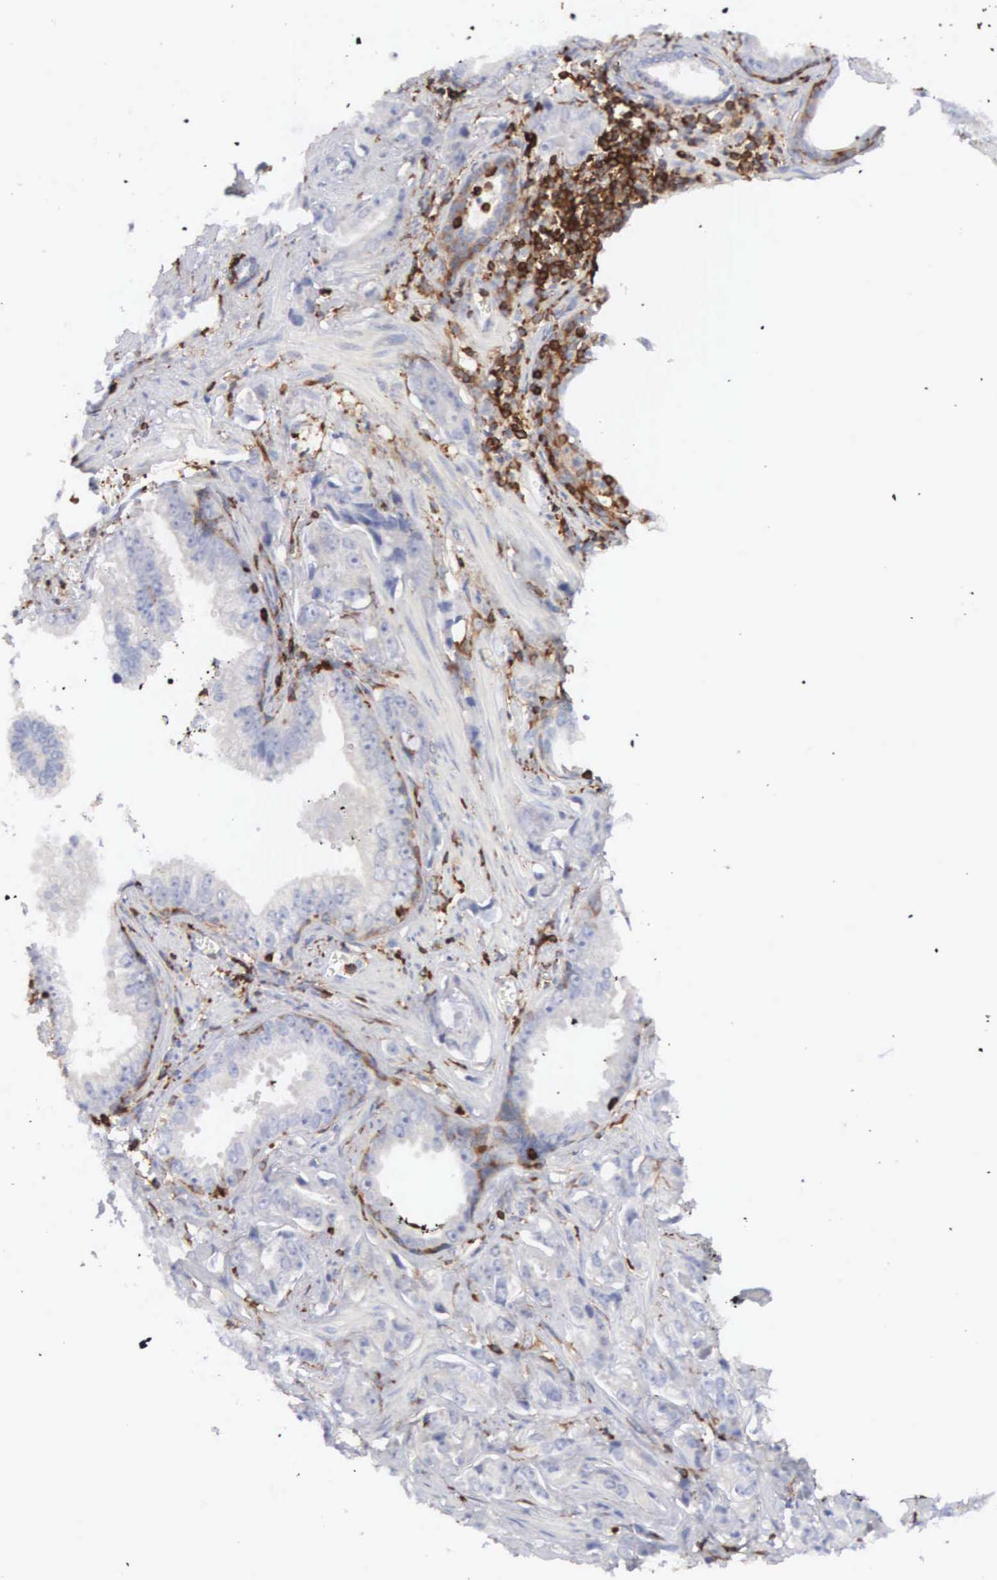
{"staining": {"intensity": "negative", "quantity": "none", "location": "none"}, "tissue": "colorectal cancer", "cell_type": "Tumor cells", "image_type": "cancer", "snomed": [{"axis": "morphology", "description": "Adenocarcinoma, NOS"}, {"axis": "topography", "description": "Rectum"}], "caption": "Tumor cells show no significant protein expression in colorectal adenocarcinoma.", "gene": "SH3BP1", "patient": {"sex": "female", "age": 98}}